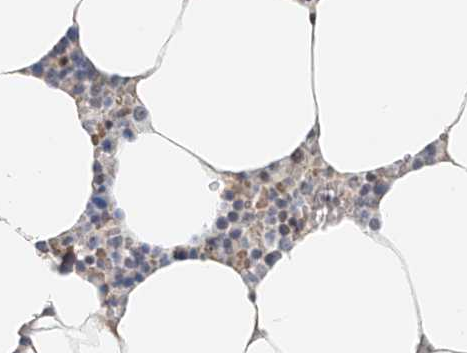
{"staining": {"intensity": "moderate", "quantity": "<25%", "location": "nuclear"}, "tissue": "bone marrow", "cell_type": "Hematopoietic cells", "image_type": "normal", "snomed": [{"axis": "morphology", "description": "Normal tissue, NOS"}, {"axis": "topography", "description": "Bone marrow"}], "caption": "Benign bone marrow was stained to show a protein in brown. There is low levels of moderate nuclear staining in about <25% of hematopoietic cells.", "gene": "SASH1", "patient": {"sex": "male", "age": 70}}